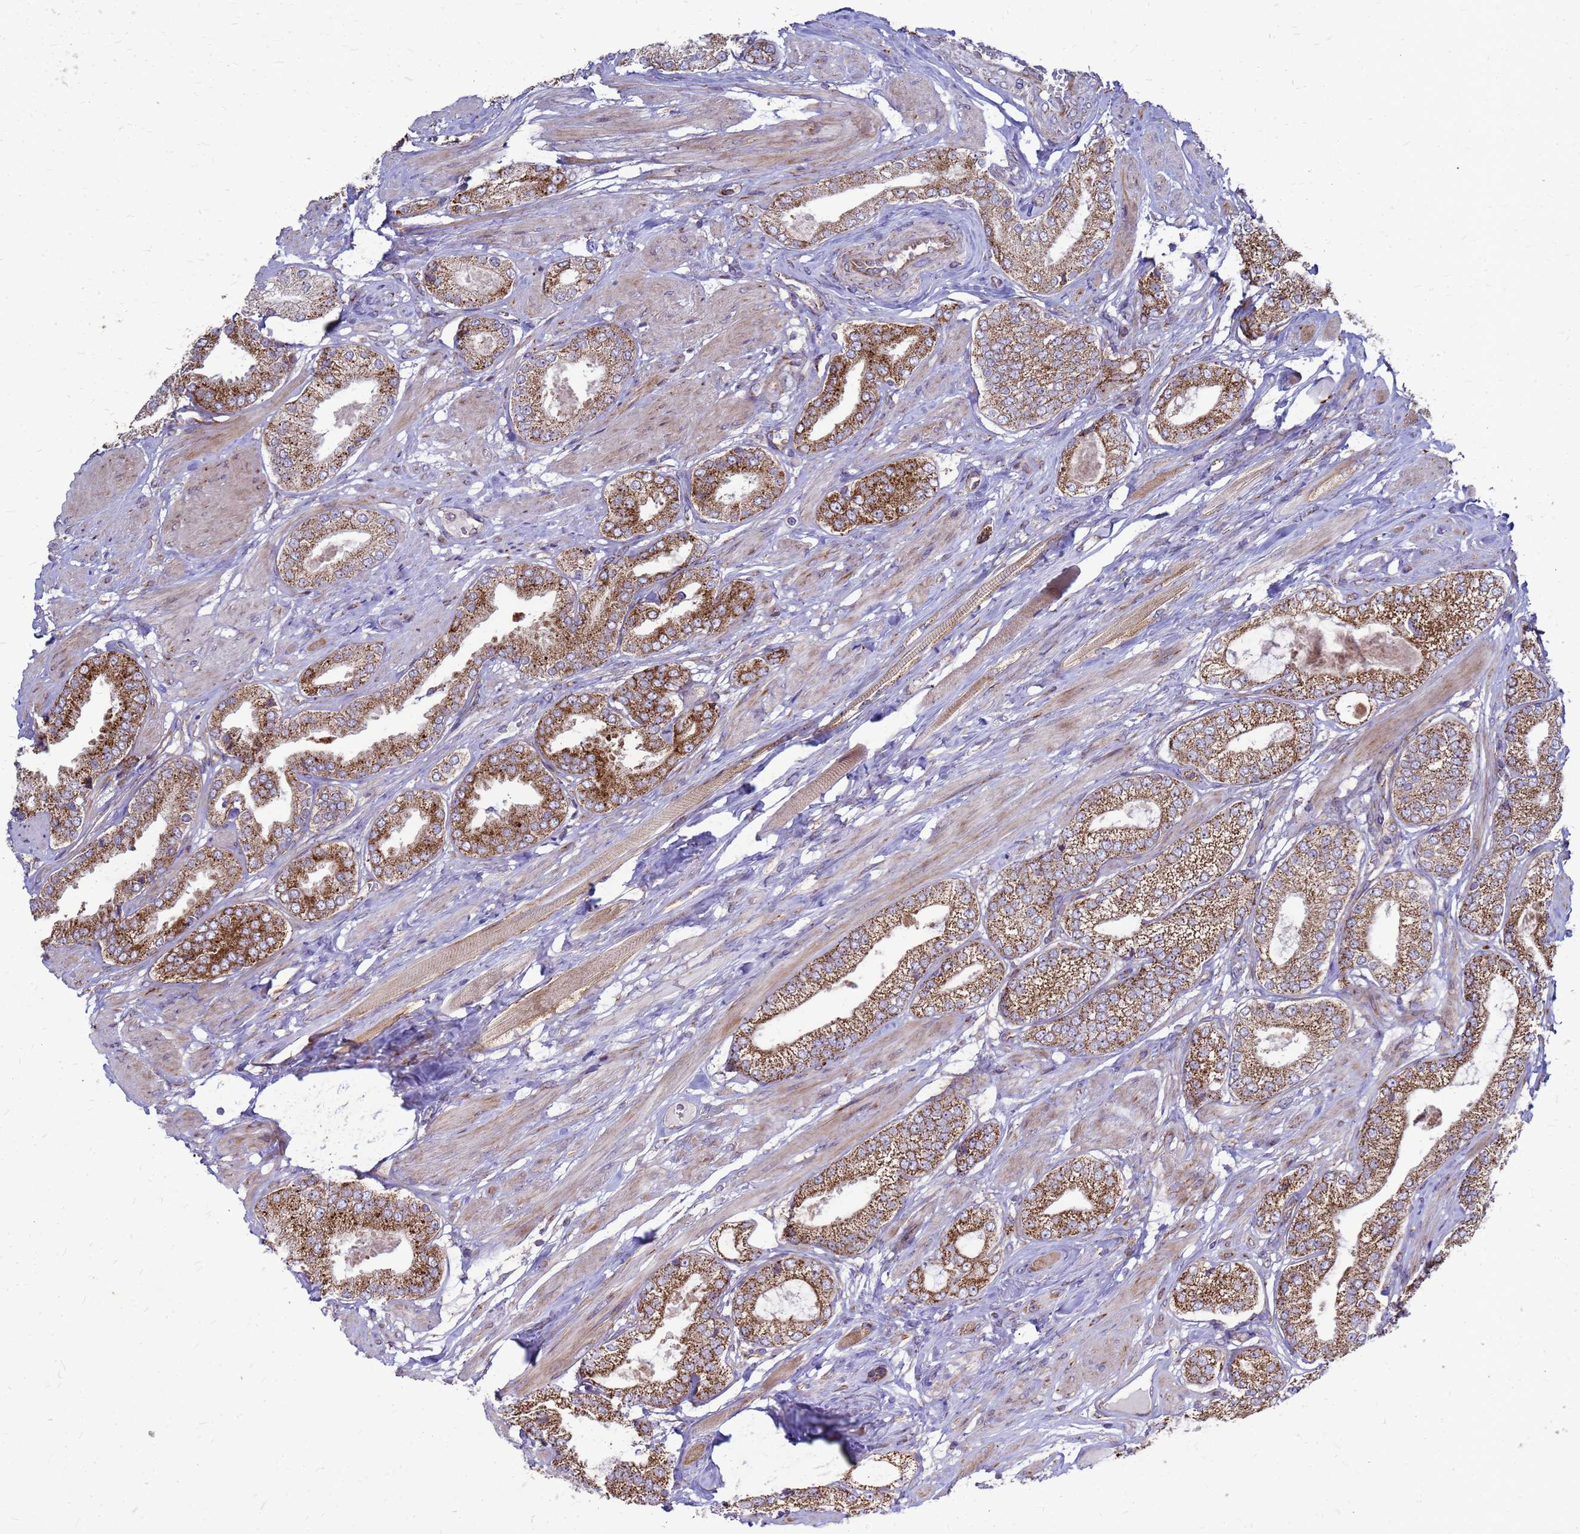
{"staining": {"intensity": "moderate", "quantity": ">75%", "location": "cytoplasmic/membranous"}, "tissue": "prostate cancer", "cell_type": "Tumor cells", "image_type": "cancer", "snomed": [{"axis": "morphology", "description": "Adenocarcinoma, High grade"}, {"axis": "topography", "description": "Prostate and seminal vesicle, NOS"}], "caption": "This is a micrograph of immunohistochemistry (IHC) staining of prostate cancer, which shows moderate staining in the cytoplasmic/membranous of tumor cells.", "gene": "FSTL4", "patient": {"sex": "male", "age": 64}}